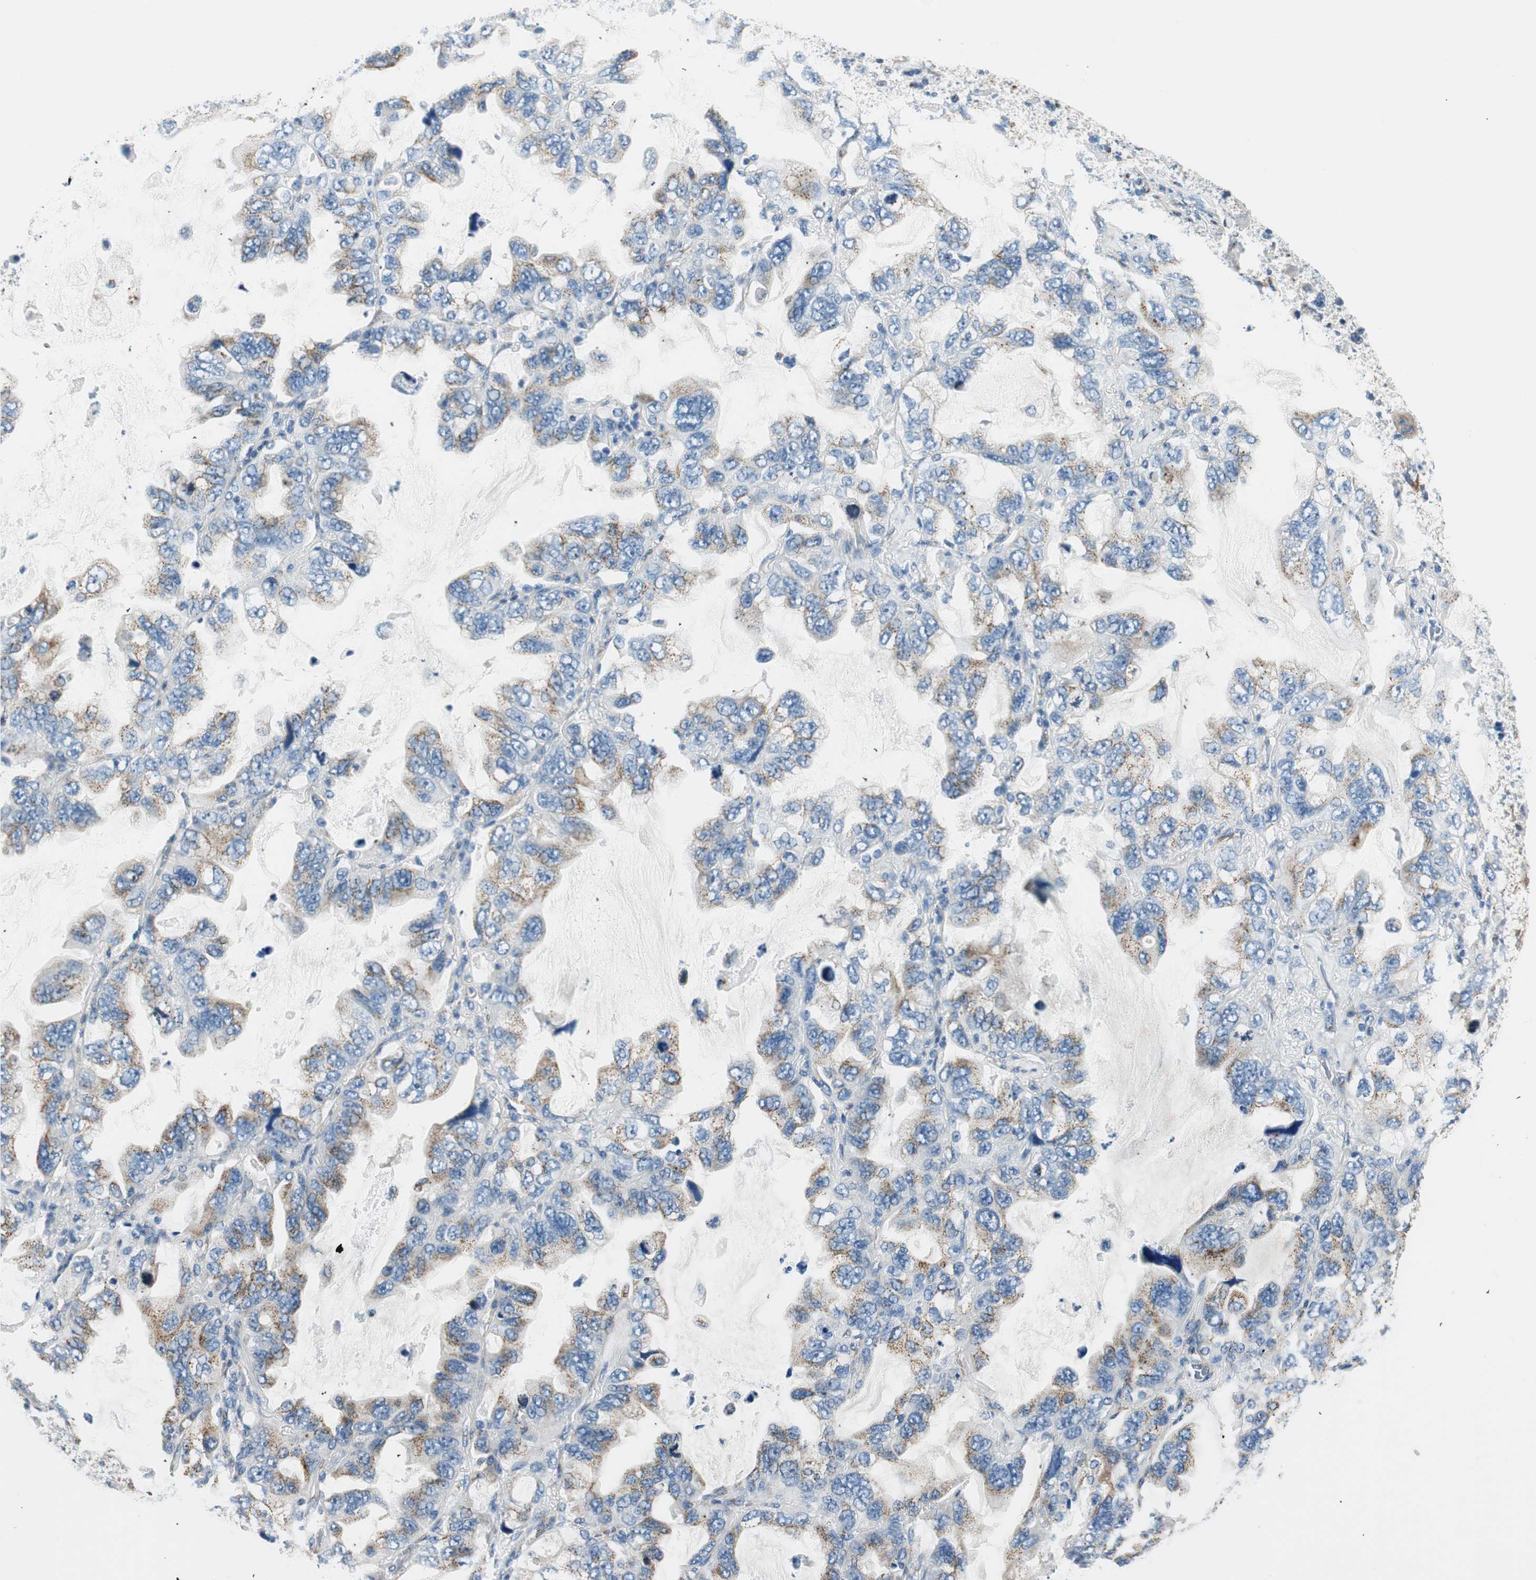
{"staining": {"intensity": "moderate", "quantity": "25%-75%", "location": "cytoplasmic/membranous"}, "tissue": "lung cancer", "cell_type": "Tumor cells", "image_type": "cancer", "snomed": [{"axis": "morphology", "description": "Squamous cell carcinoma, NOS"}, {"axis": "topography", "description": "Lung"}], "caption": "Tumor cells display medium levels of moderate cytoplasmic/membranous expression in about 25%-75% of cells in human lung cancer (squamous cell carcinoma). The staining was performed using DAB (3,3'-diaminobenzidine) to visualize the protein expression in brown, while the nuclei were stained in blue with hematoxylin (Magnification: 20x).", "gene": "TMF1", "patient": {"sex": "female", "age": 73}}